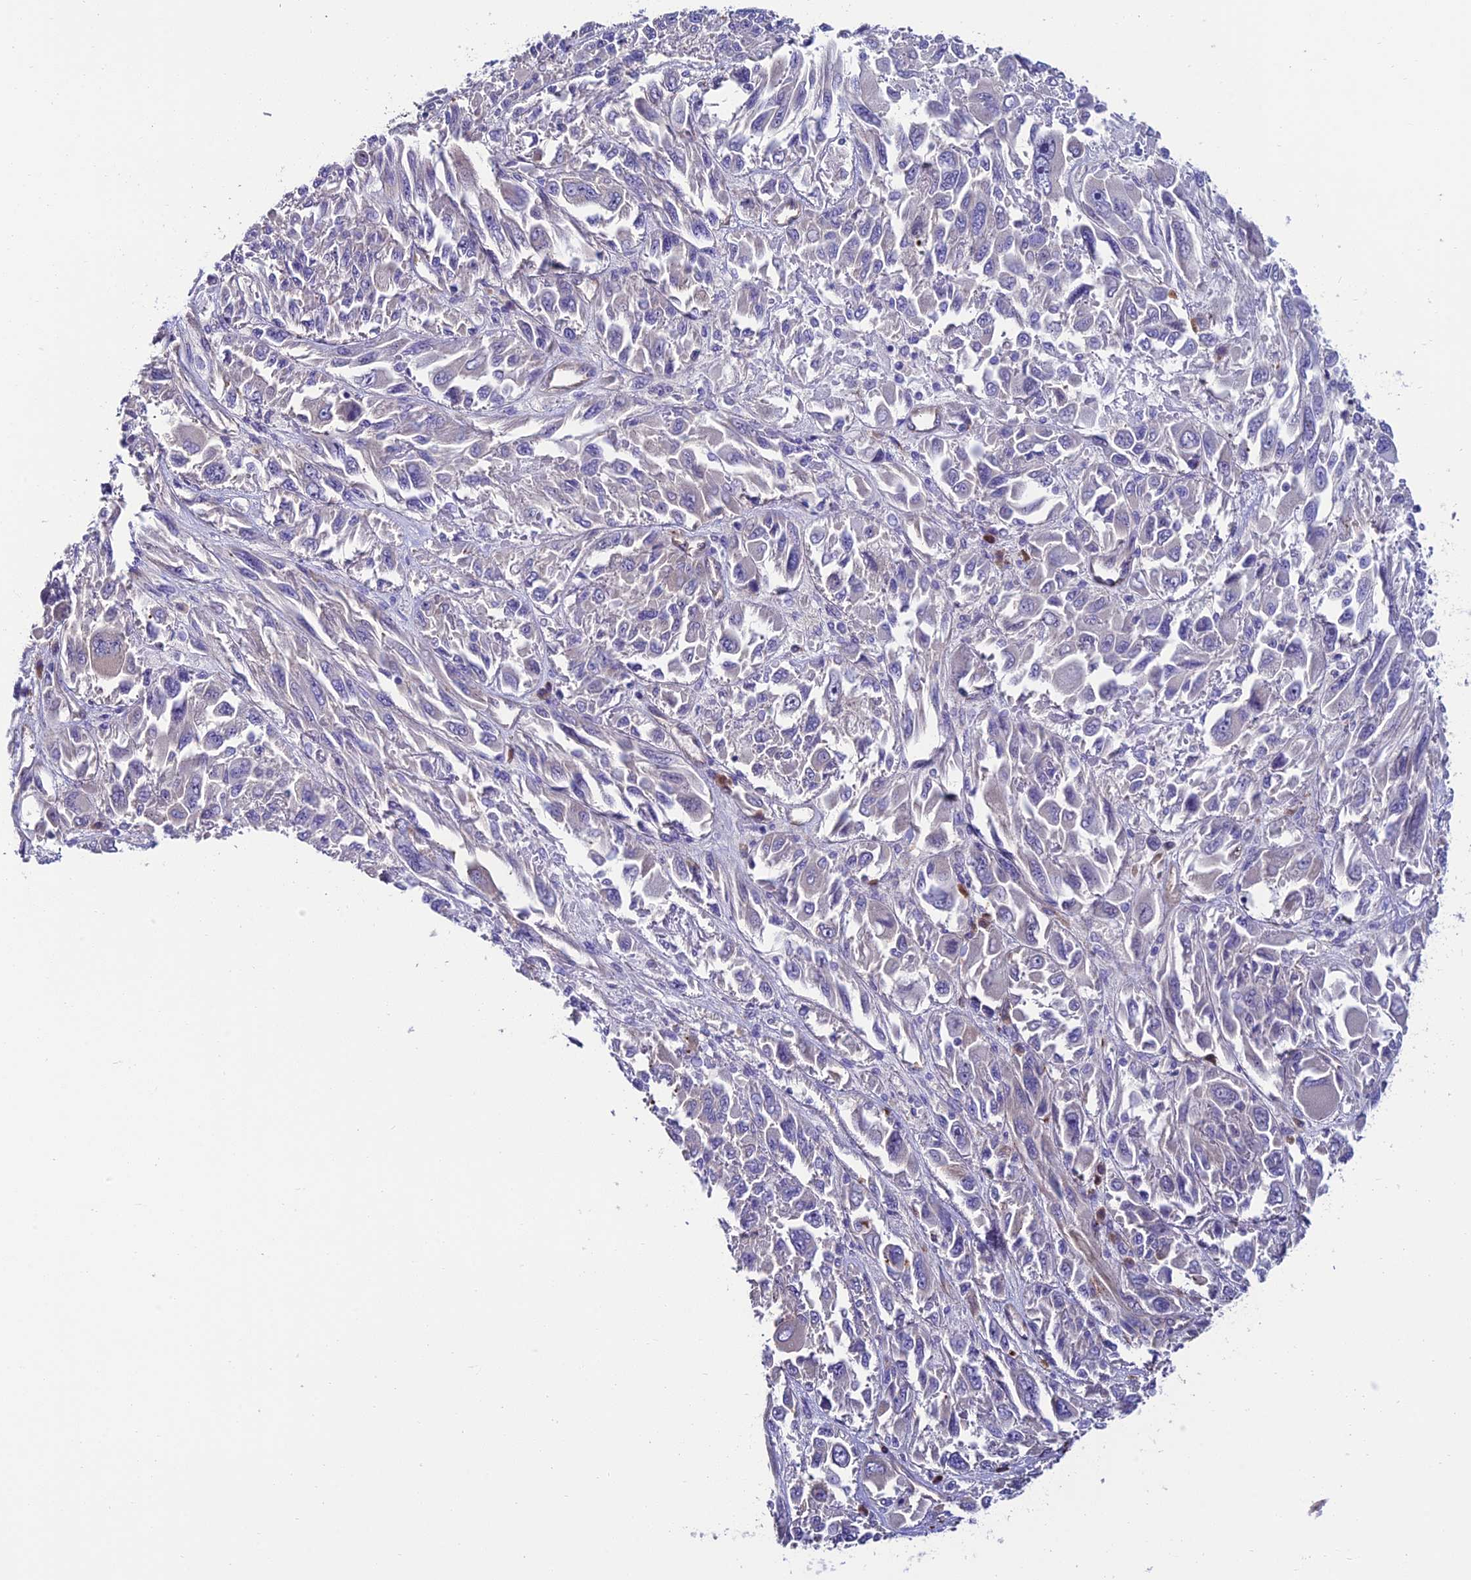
{"staining": {"intensity": "negative", "quantity": "none", "location": "none"}, "tissue": "melanoma", "cell_type": "Tumor cells", "image_type": "cancer", "snomed": [{"axis": "morphology", "description": "Malignant melanoma, NOS"}, {"axis": "topography", "description": "Skin"}], "caption": "This is an immunohistochemistry (IHC) photomicrograph of human malignant melanoma. There is no expression in tumor cells.", "gene": "MACIR", "patient": {"sex": "female", "age": 91}}